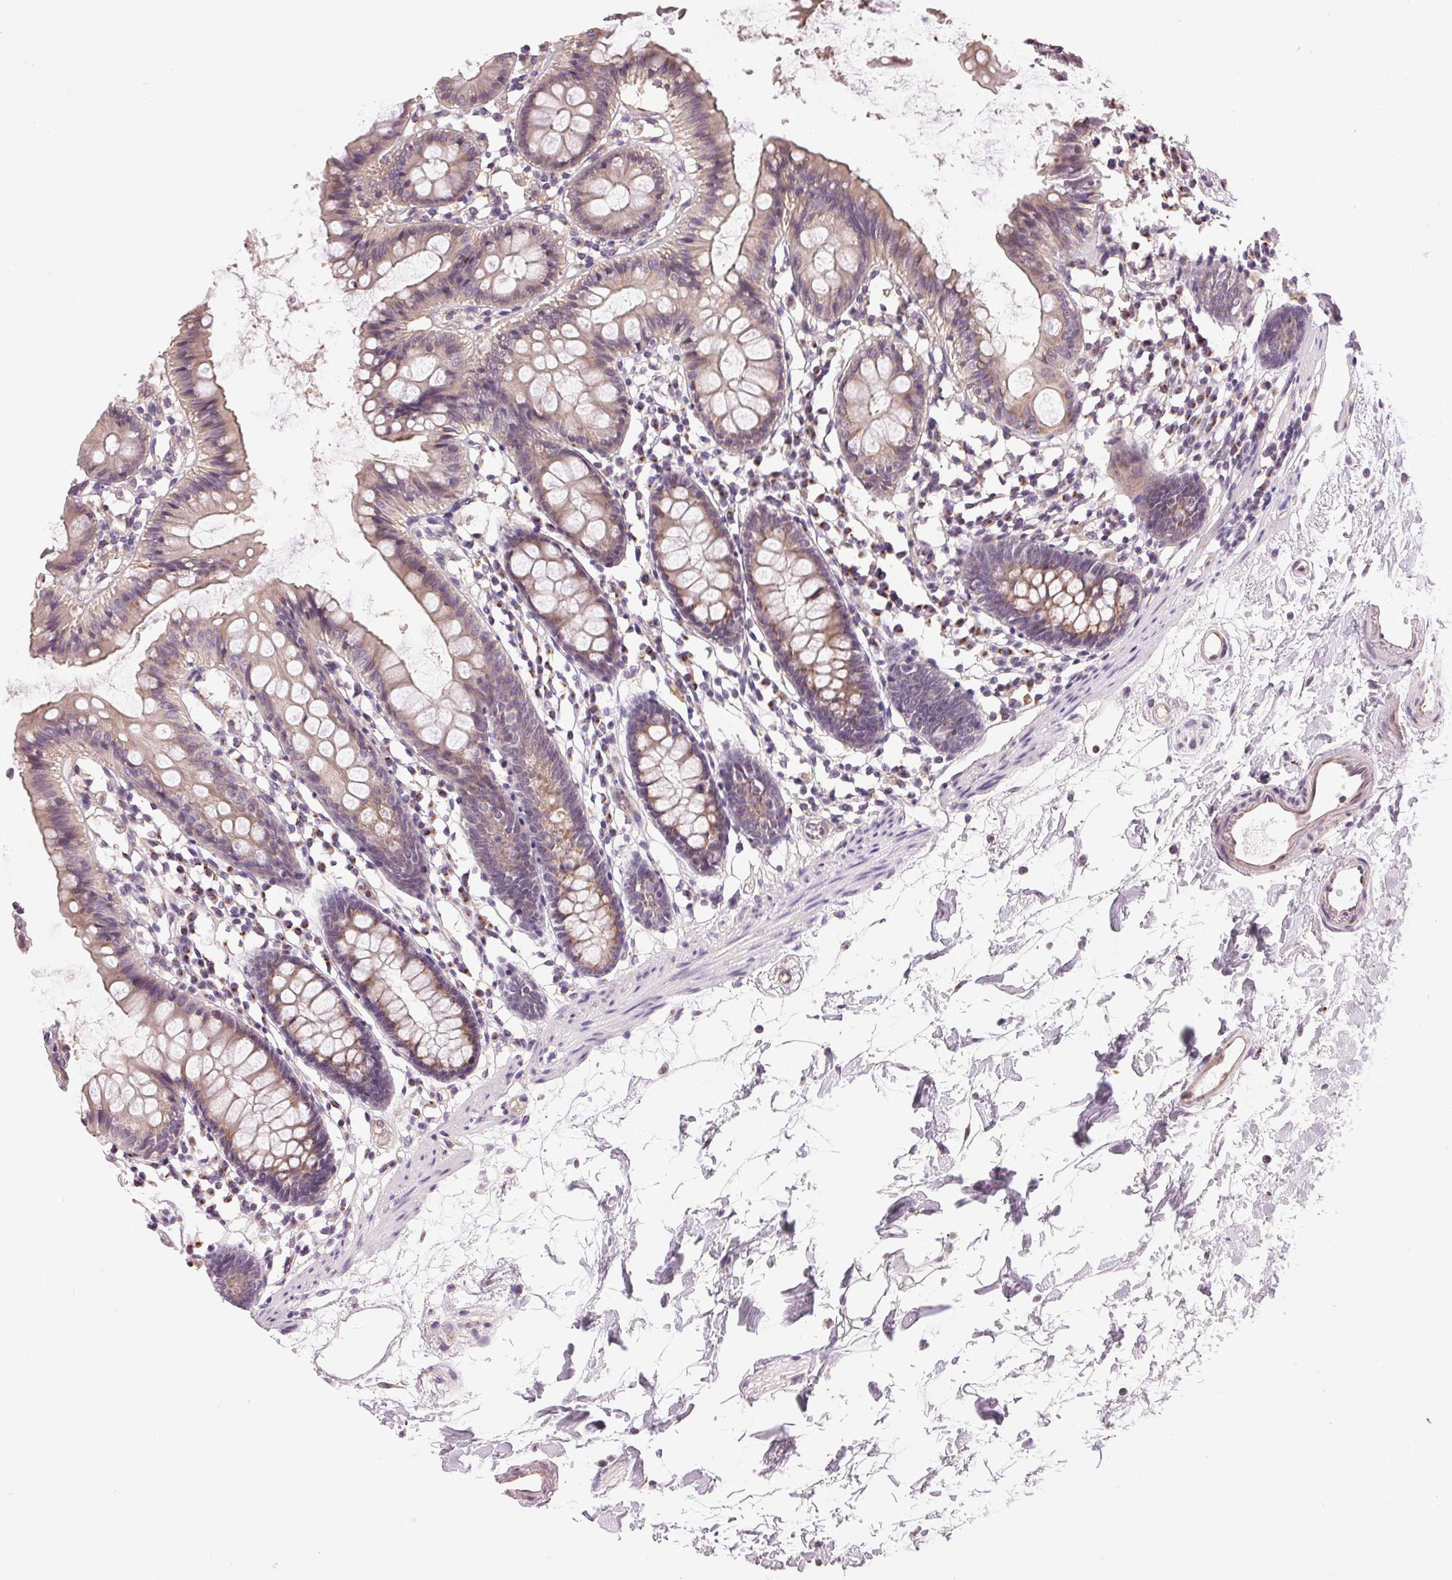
{"staining": {"intensity": "moderate", "quantity": "<25%", "location": "cytoplasmic/membranous"}, "tissue": "colon", "cell_type": "Endothelial cells", "image_type": "normal", "snomed": [{"axis": "morphology", "description": "Normal tissue, NOS"}, {"axis": "topography", "description": "Colon"}], "caption": "DAB immunohistochemical staining of normal human colon shows moderate cytoplasmic/membranous protein staining in about <25% of endothelial cells.", "gene": "GOLPH3", "patient": {"sex": "female", "age": 84}}